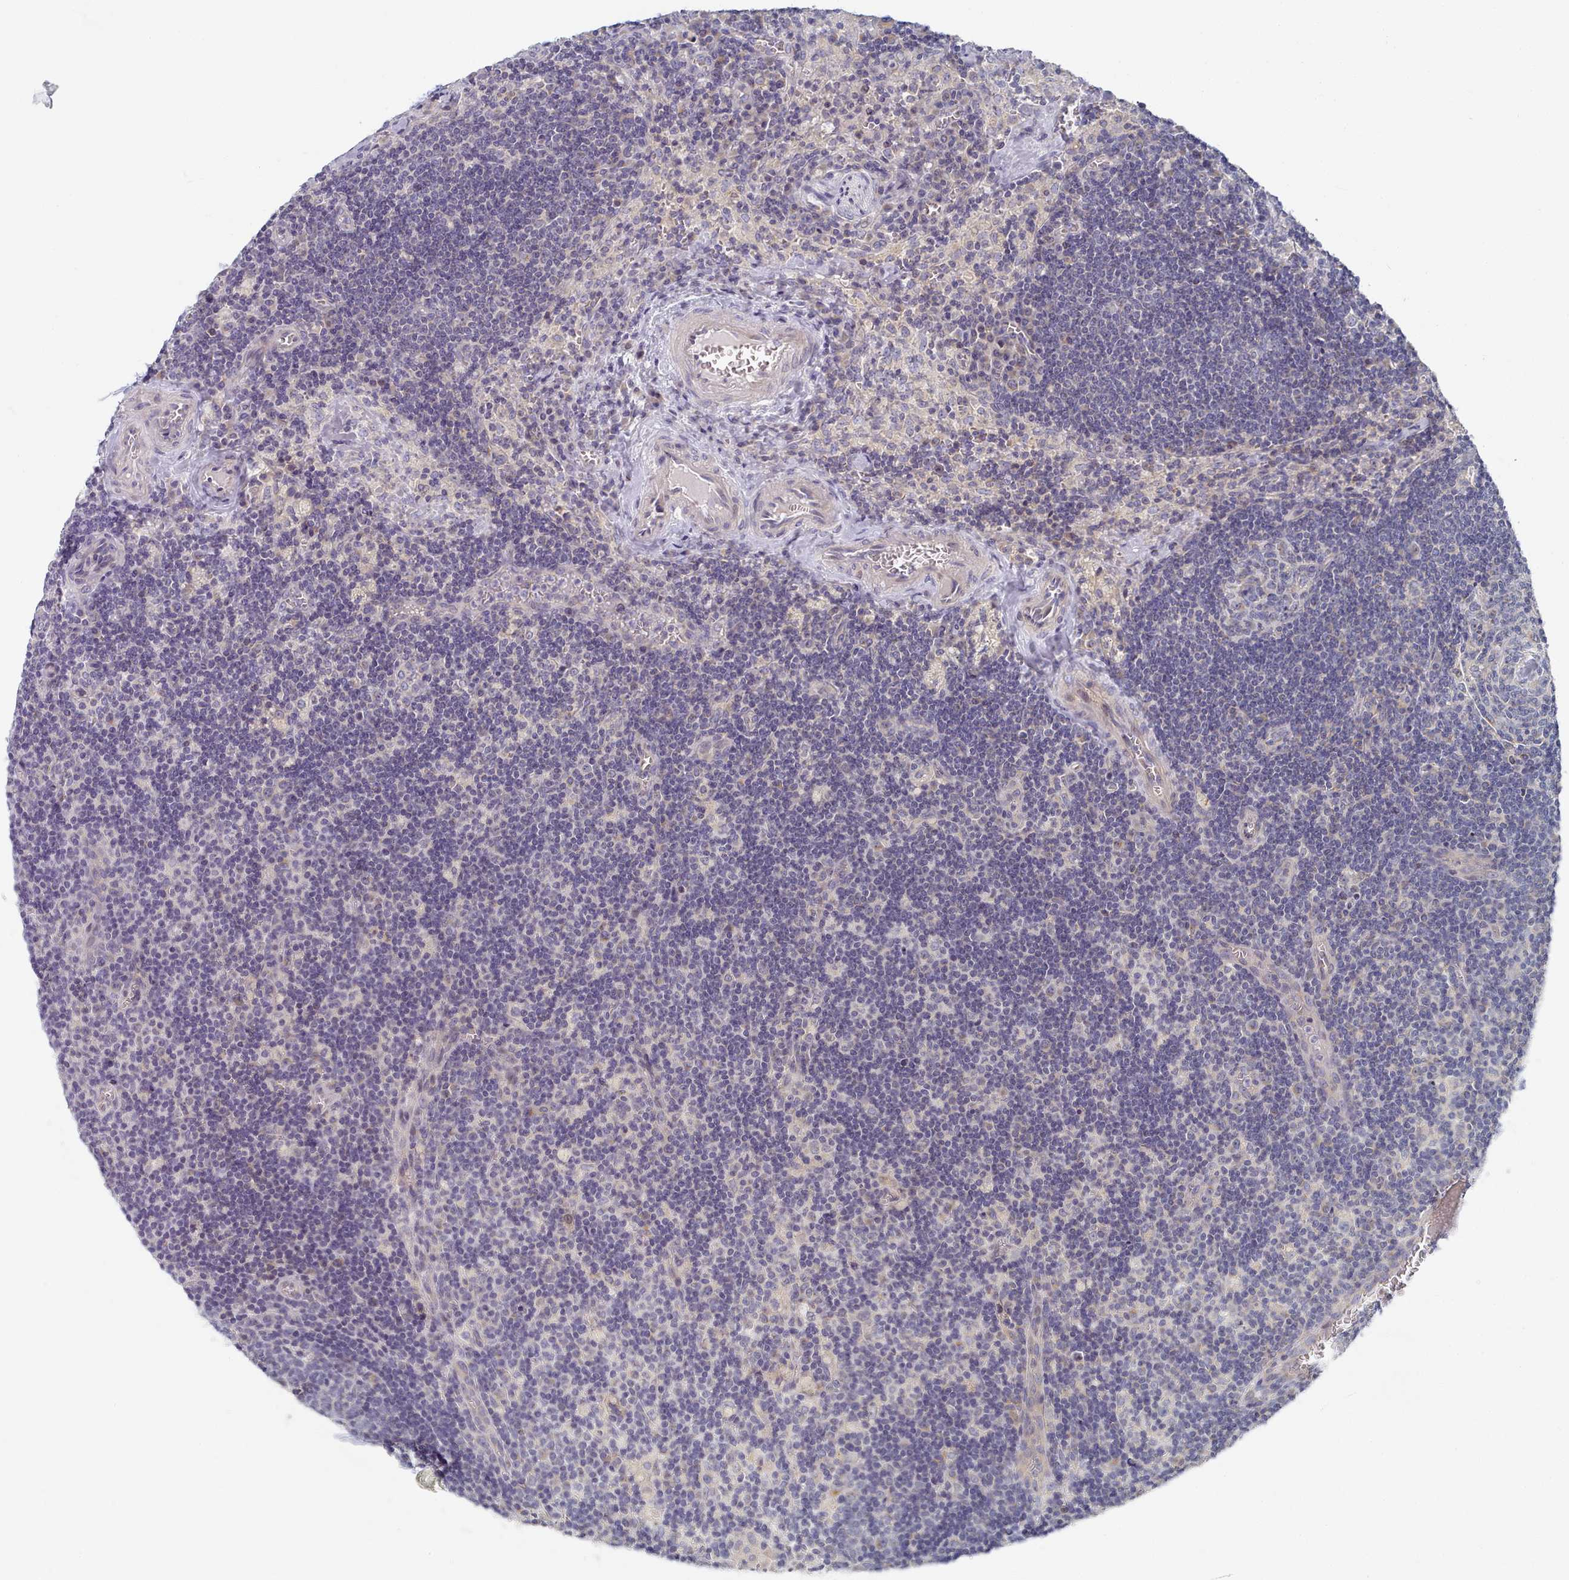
{"staining": {"intensity": "negative", "quantity": "none", "location": "none"}, "tissue": "lymph node", "cell_type": "Germinal center cells", "image_type": "normal", "snomed": [{"axis": "morphology", "description": "Normal tissue, NOS"}, {"axis": "topography", "description": "Lymph node"}], "caption": "IHC image of unremarkable lymph node: lymph node stained with DAB displays no significant protein positivity in germinal center cells. The staining is performed using DAB (3,3'-diaminobenzidine) brown chromogen with nuclei counter-stained in using hematoxylin.", "gene": "TYW1B", "patient": {"sex": "male", "age": 58}}